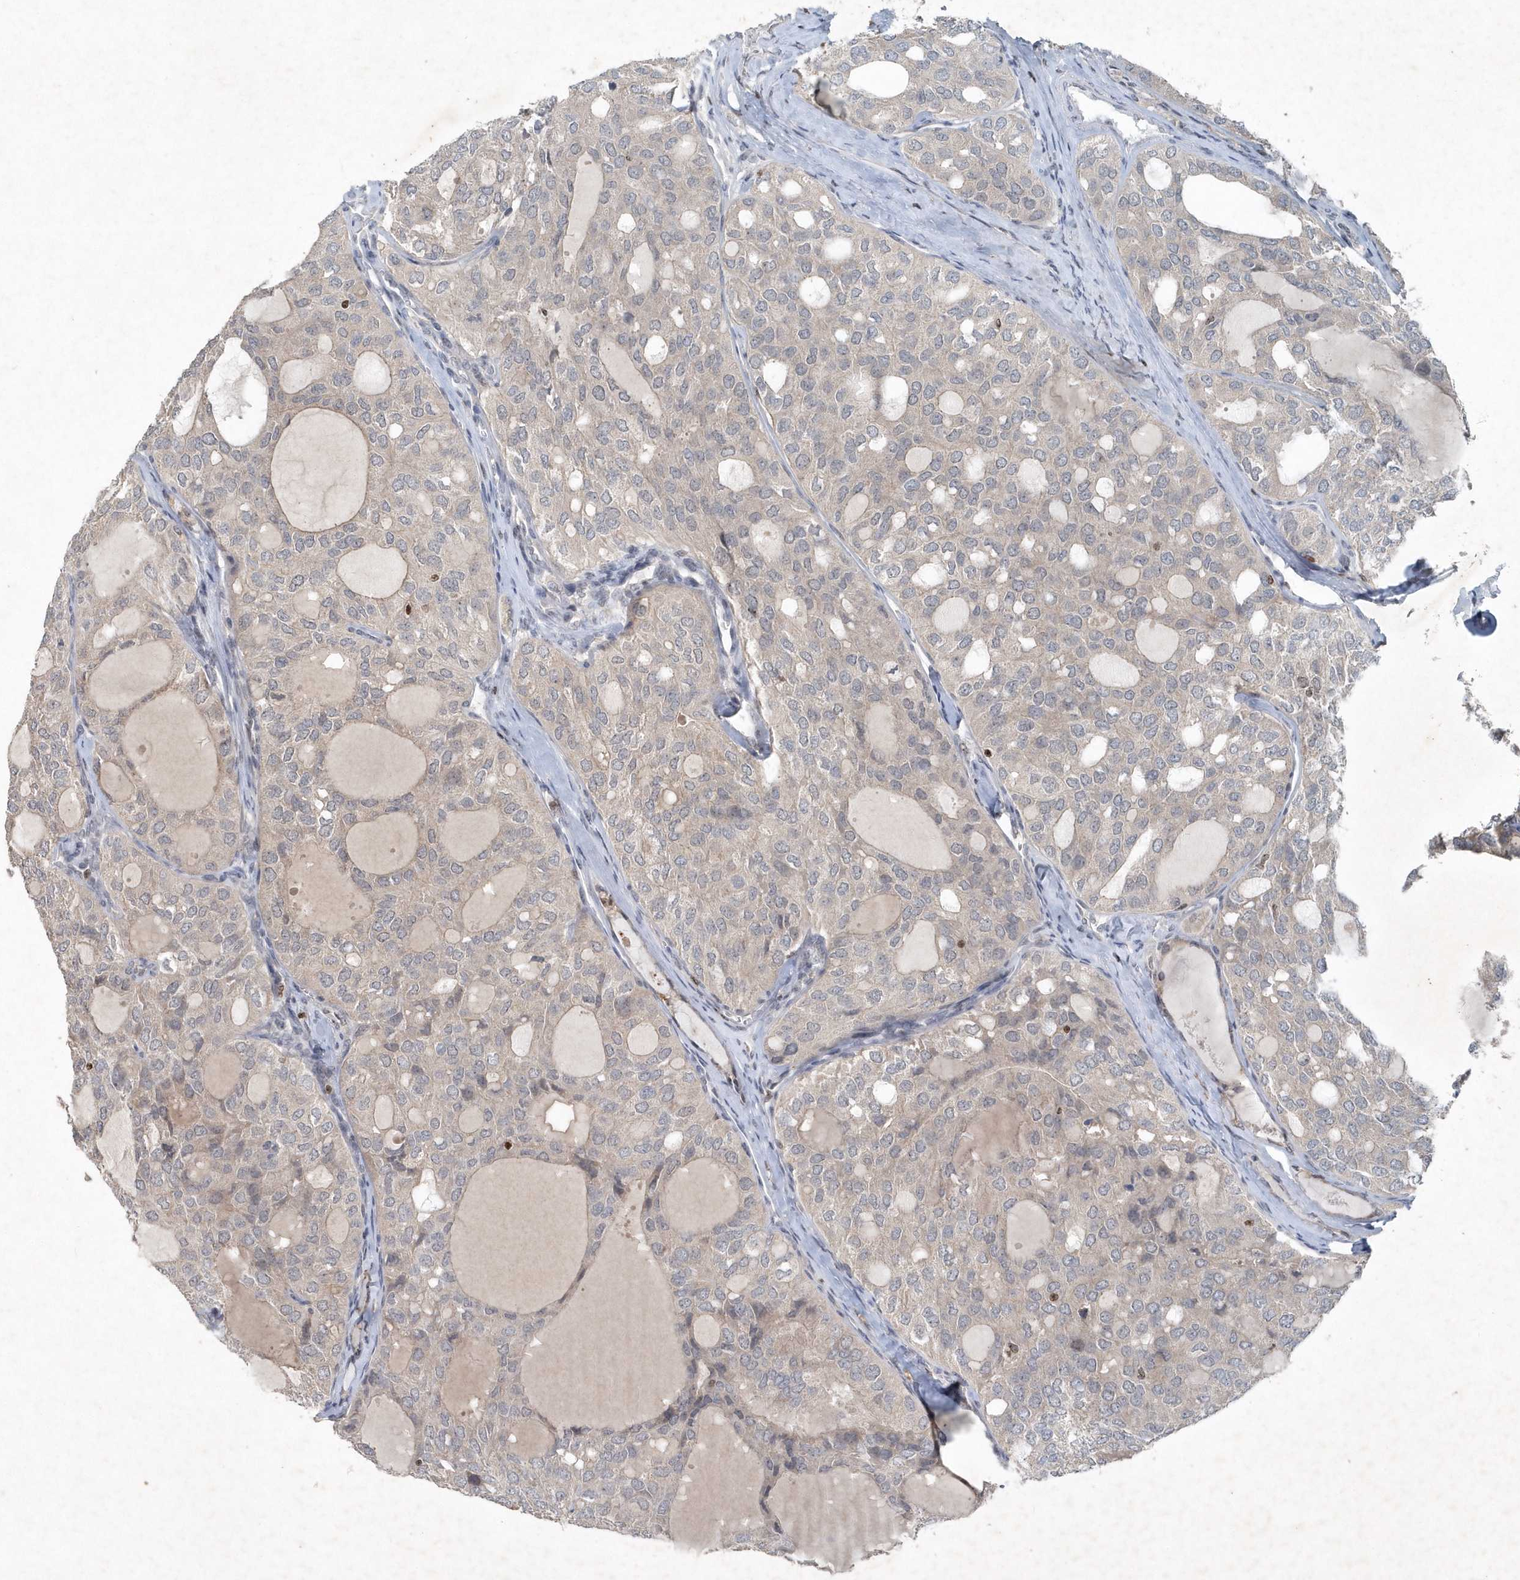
{"staining": {"intensity": "negative", "quantity": "none", "location": "none"}, "tissue": "thyroid cancer", "cell_type": "Tumor cells", "image_type": "cancer", "snomed": [{"axis": "morphology", "description": "Follicular adenoma carcinoma, NOS"}, {"axis": "topography", "description": "Thyroid gland"}], "caption": "Photomicrograph shows no protein staining in tumor cells of thyroid cancer (follicular adenoma carcinoma) tissue.", "gene": "QTRT2", "patient": {"sex": "male", "age": 75}}